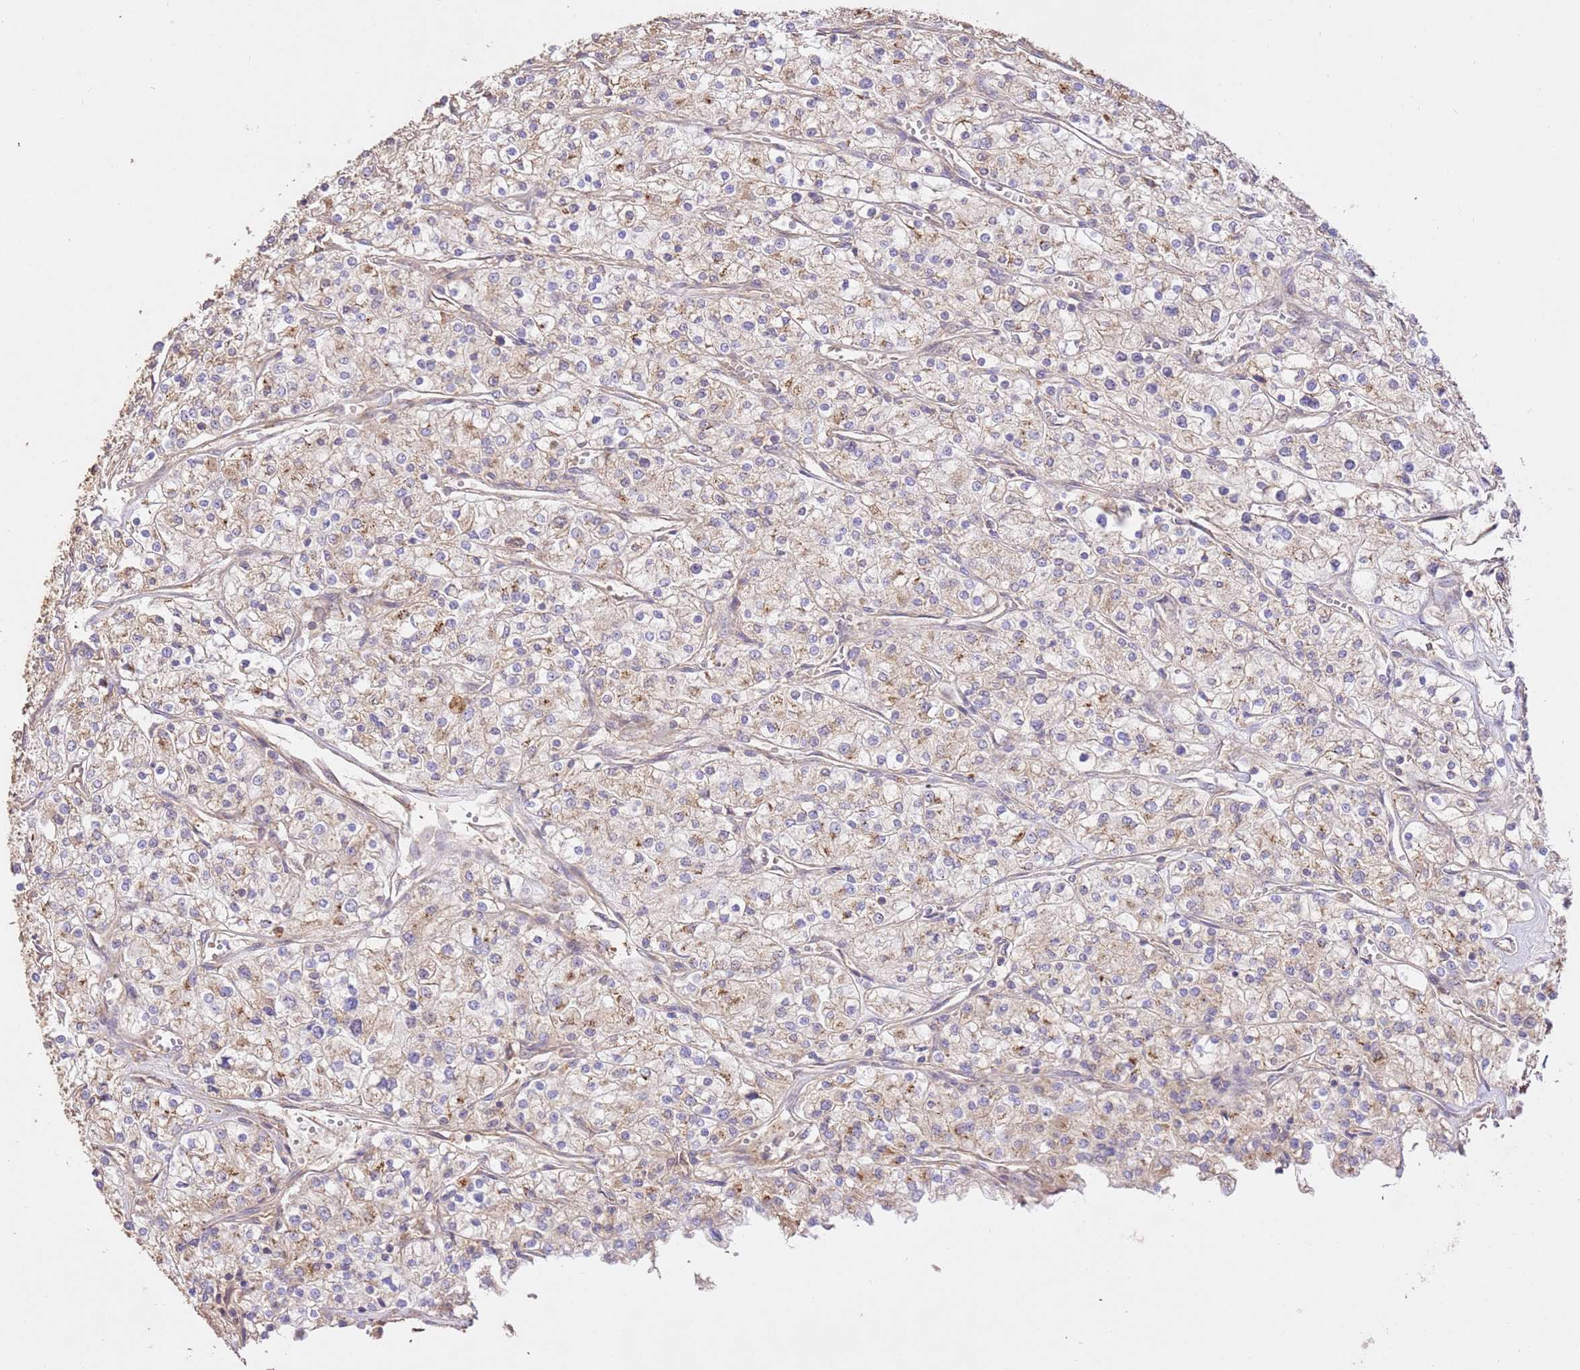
{"staining": {"intensity": "weak", "quantity": "<25%", "location": "cytoplasmic/membranous"}, "tissue": "renal cancer", "cell_type": "Tumor cells", "image_type": "cancer", "snomed": [{"axis": "morphology", "description": "Adenocarcinoma, NOS"}, {"axis": "topography", "description": "Kidney"}], "caption": "Tumor cells are negative for protein expression in human renal cancer.", "gene": "CEP55", "patient": {"sex": "male", "age": 80}}